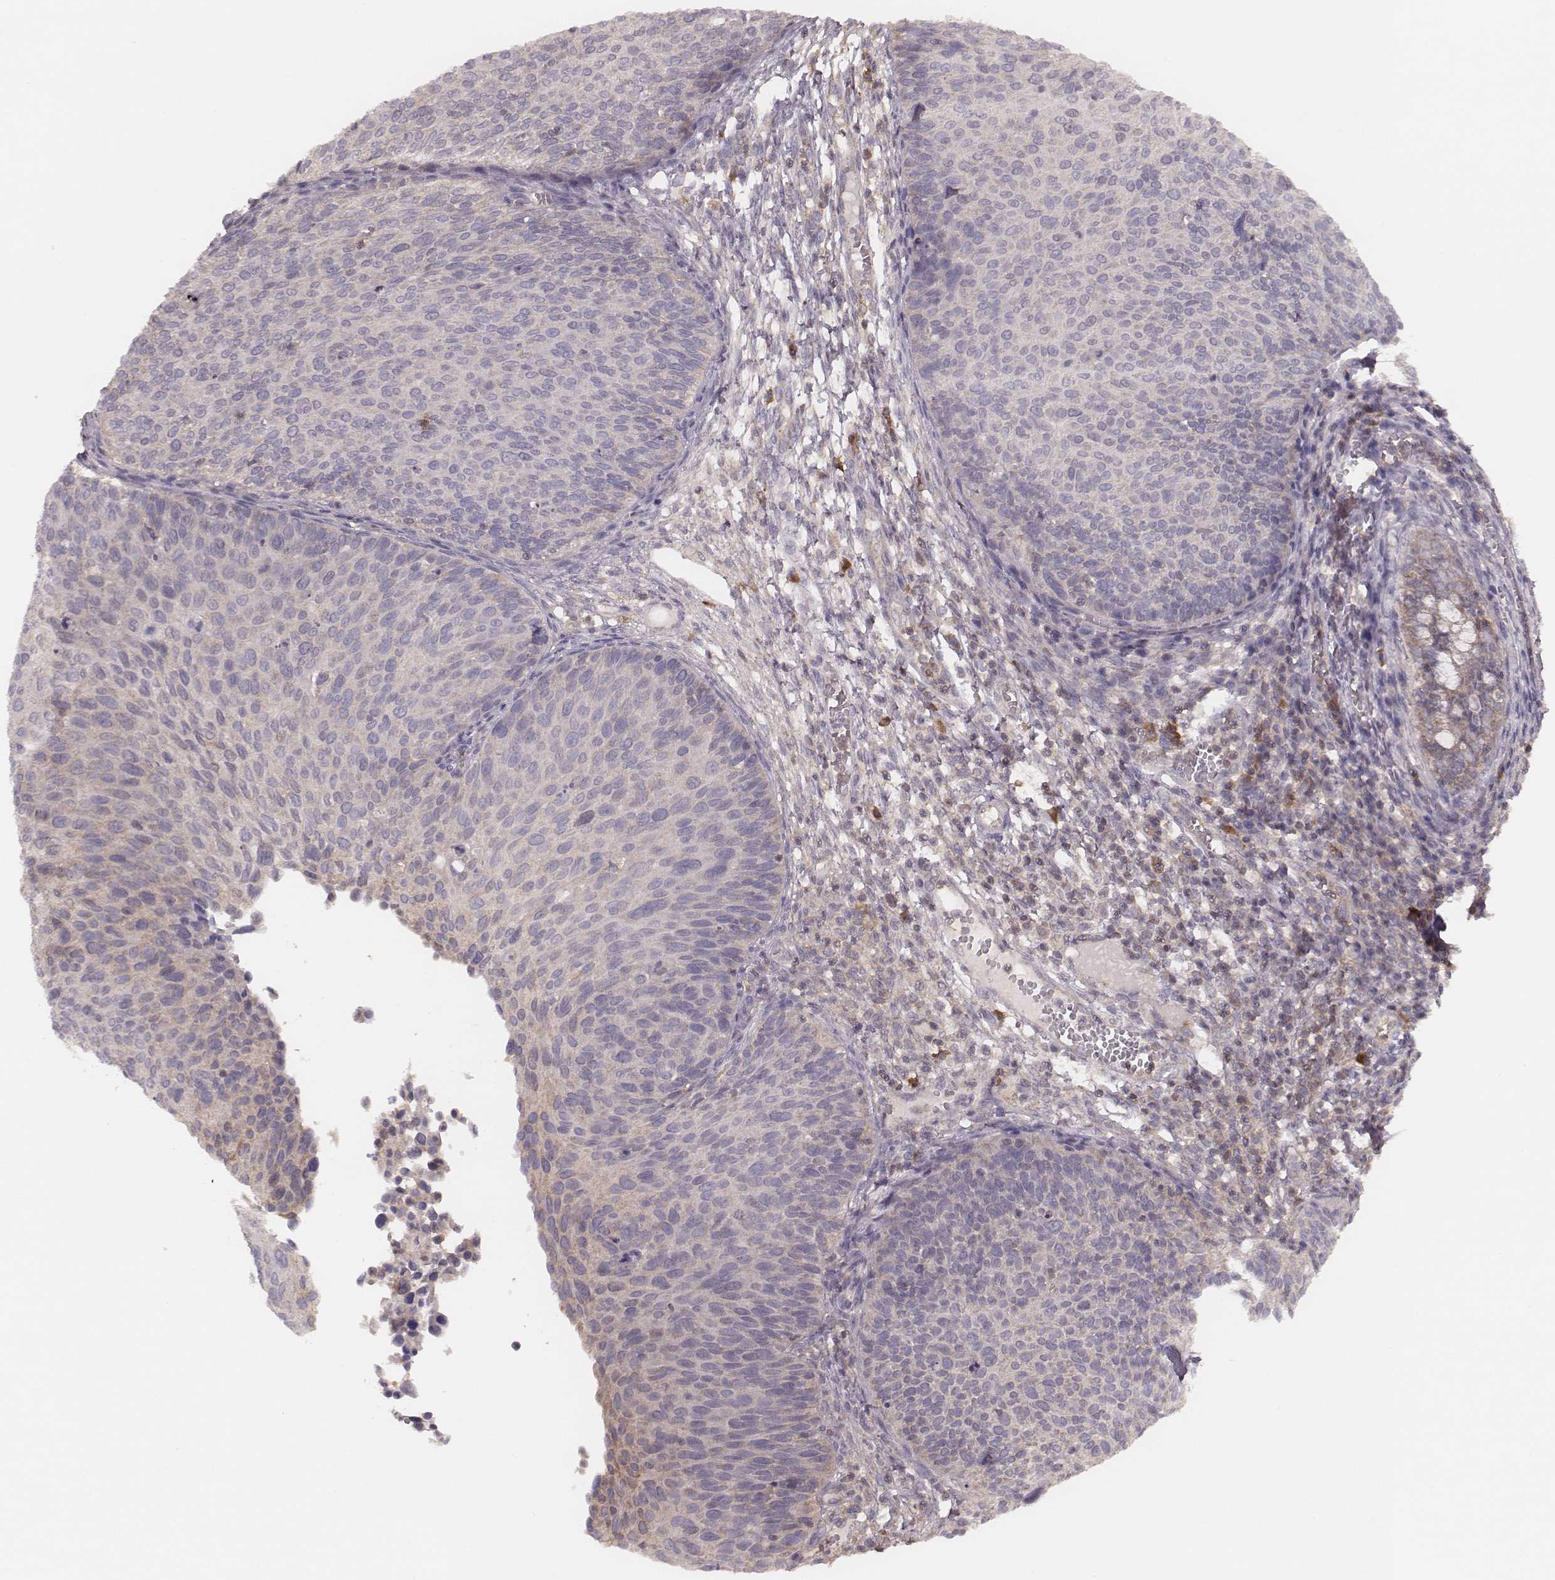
{"staining": {"intensity": "negative", "quantity": "none", "location": "none"}, "tissue": "cervical cancer", "cell_type": "Tumor cells", "image_type": "cancer", "snomed": [{"axis": "morphology", "description": "Squamous cell carcinoma, NOS"}, {"axis": "topography", "description": "Cervix"}], "caption": "Protein analysis of cervical cancer exhibits no significant expression in tumor cells. The staining is performed using DAB (3,3'-diaminobenzidine) brown chromogen with nuclei counter-stained in using hematoxylin.", "gene": "CARS1", "patient": {"sex": "female", "age": 36}}